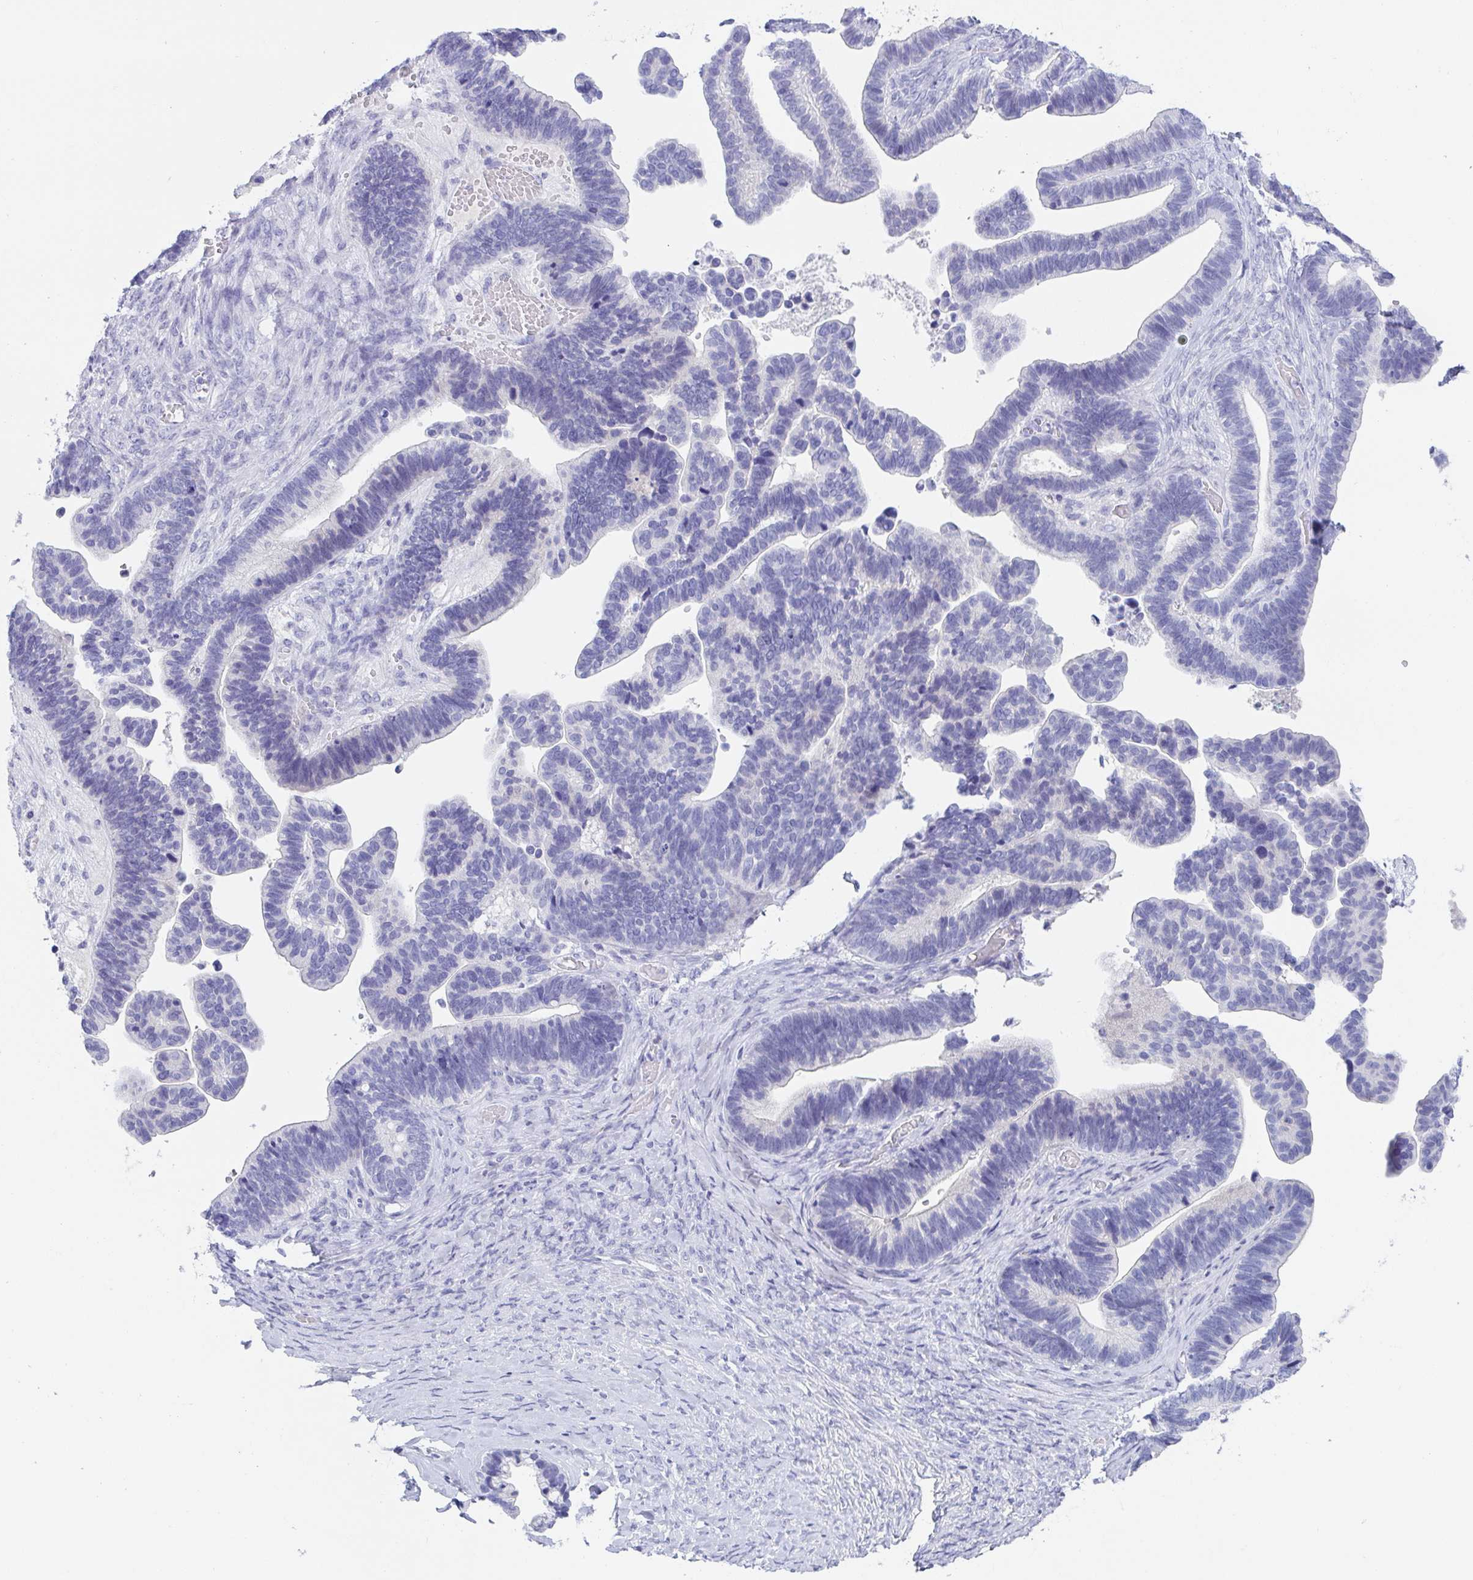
{"staining": {"intensity": "negative", "quantity": "none", "location": "none"}, "tissue": "ovarian cancer", "cell_type": "Tumor cells", "image_type": "cancer", "snomed": [{"axis": "morphology", "description": "Cystadenocarcinoma, serous, NOS"}, {"axis": "topography", "description": "Ovary"}], "caption": "Immunohistochemistry of ovarian cancer (serous cystadenocarcinoma) demonstrates no staining in tumor cells. (Immunohistochemistry, brightfield microscopy, high magnification).", "gene": "PLA2G1B", "patient": {"sex": "female", "age": 56}}